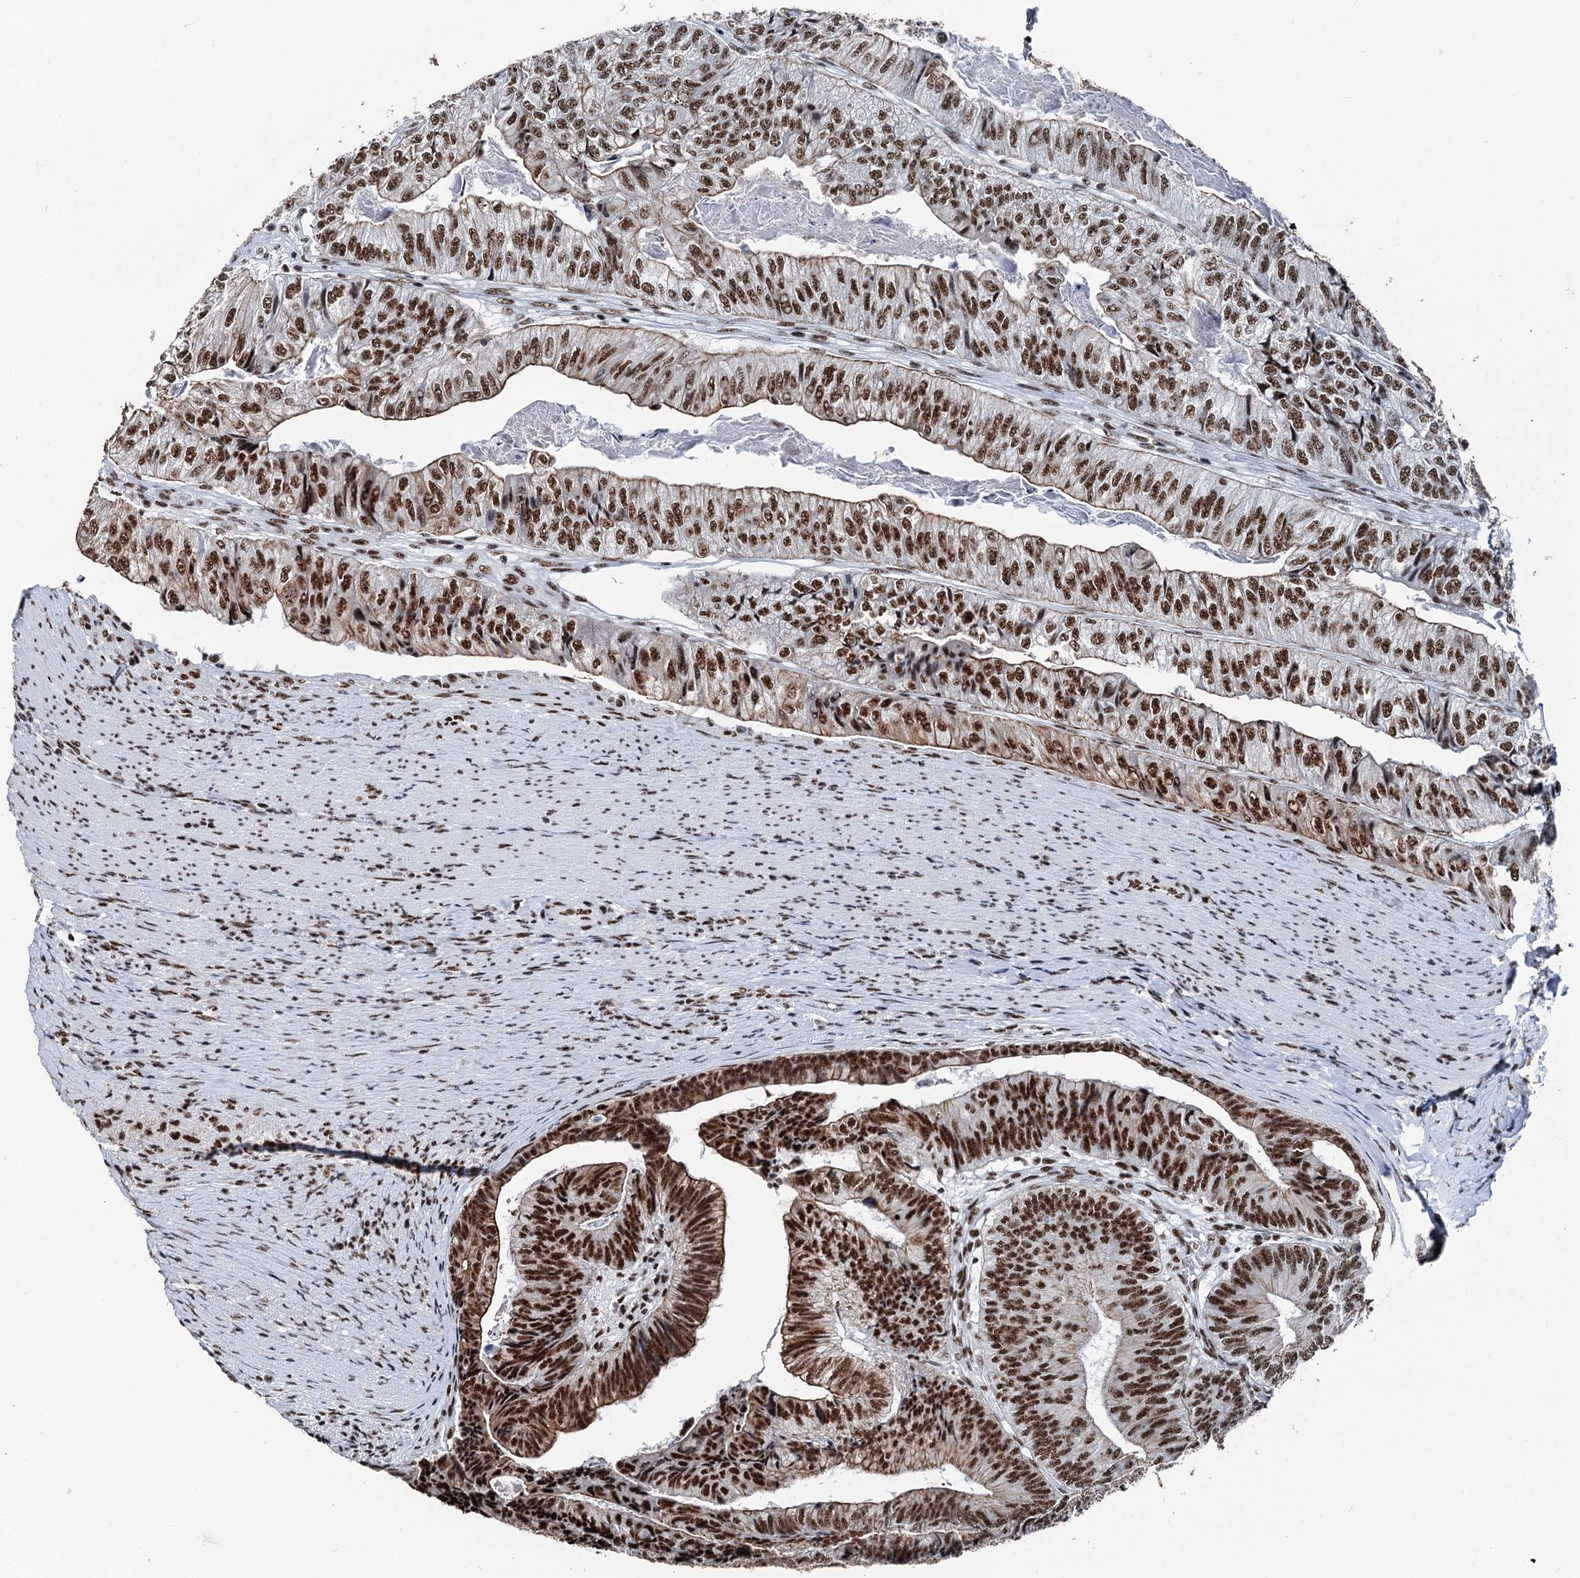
{"staining": {"intensity": "strong", "quantity": ">75%", "location": "cytoplasmic/membranous,nuclear"}, "tissue": "colorectal cancer", "cell_type": "Tumor cells", "image_type": "cancer", "snomed": [{"axis": "morphology", "description": "Adenocarcinoma, NOS"}, {"axis": "topography", "description": "Colon"}], "caption": "High-power microscopy captured an IHC photomicrograph of adenocarcinoma (colorectal), revealing strong cytoplasmic/membranous and nuclear positivity in about >75% of tumor cells. Immunohistochemistry (ihc) stains the protein of interest in brown and the nuclei are stained blue.", "gene": "DDX23", "patient": {"sex": "female", "age": 67}}